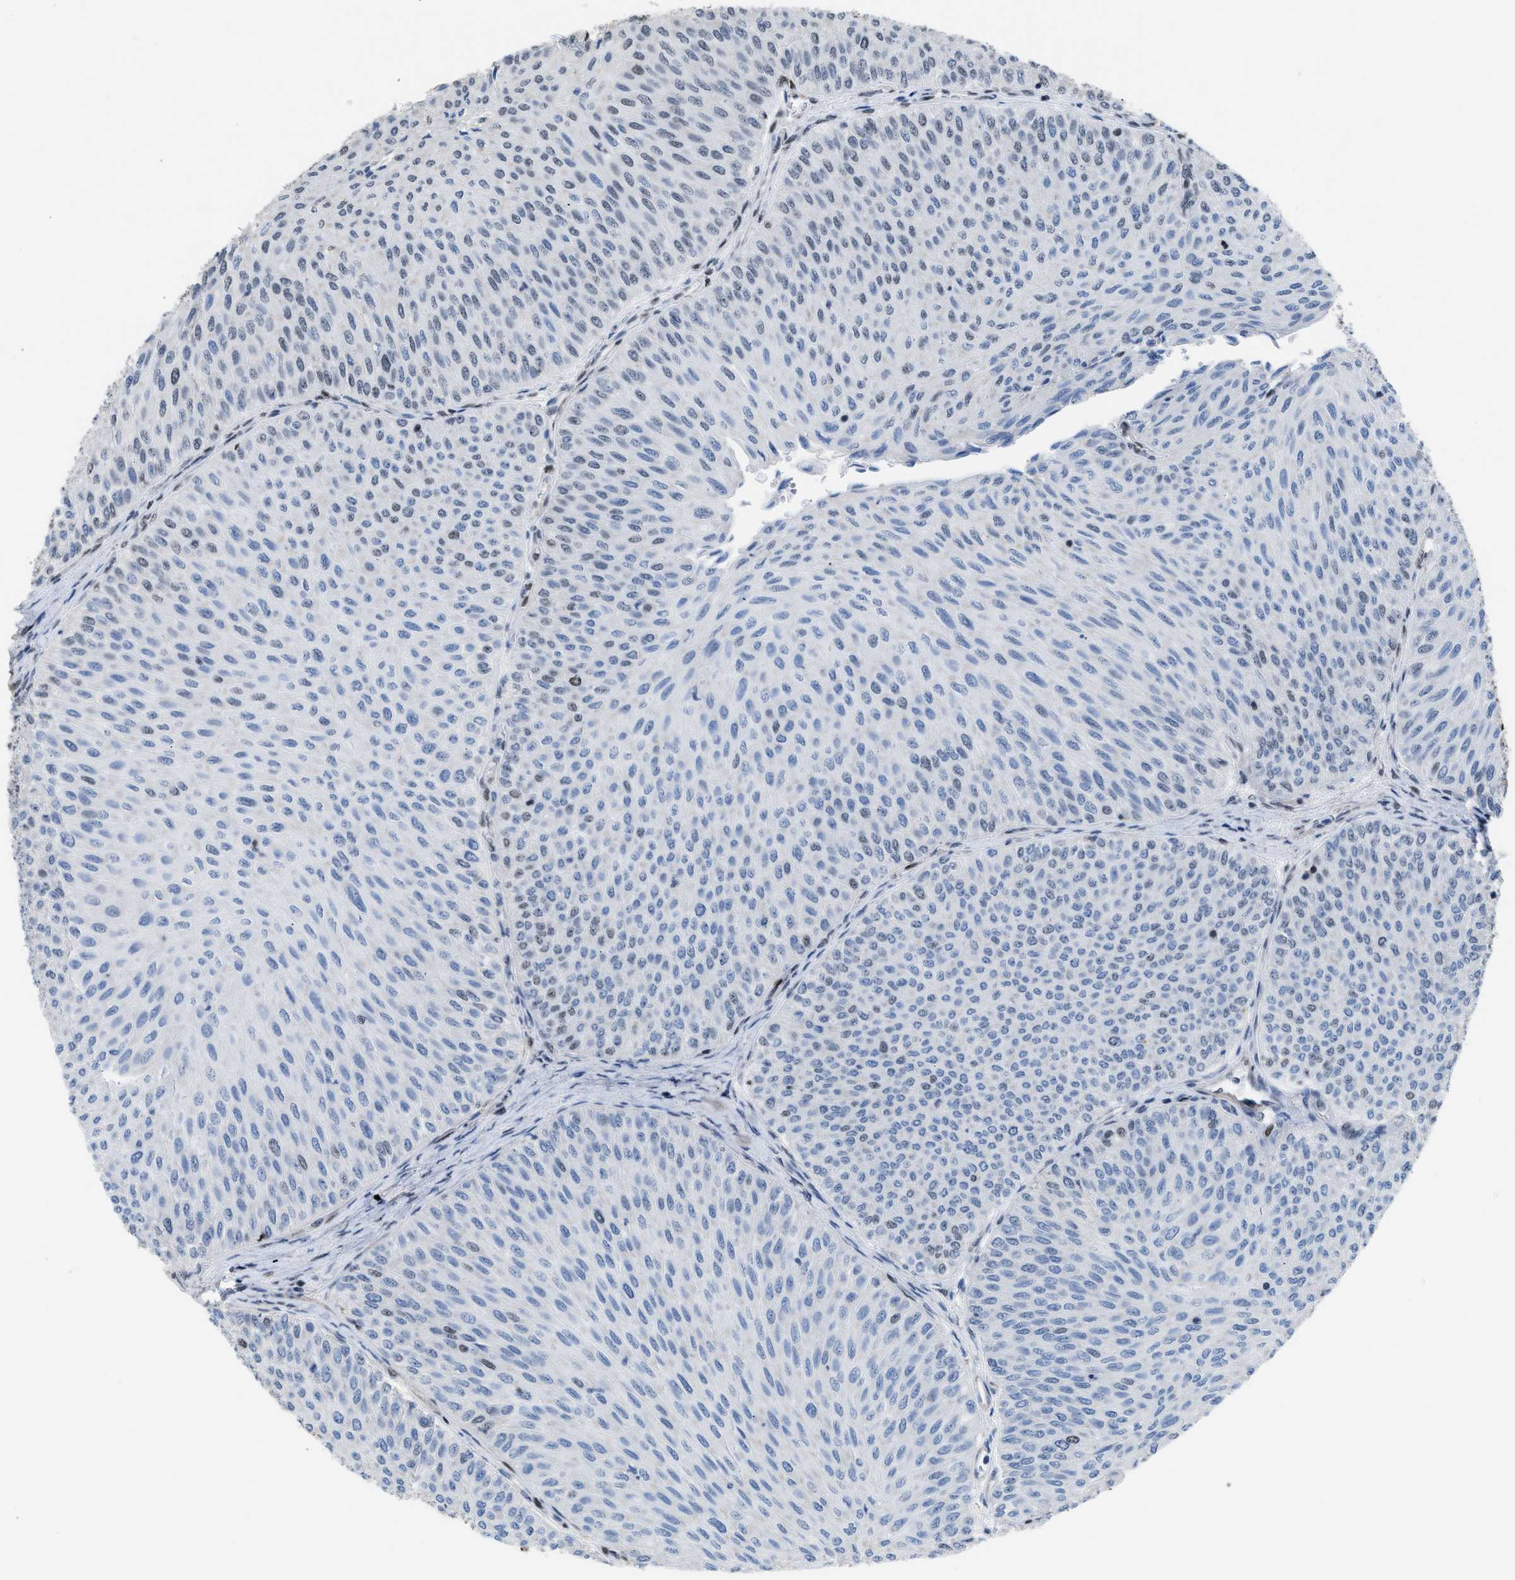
{"staining": {"intensity": "weak", "quantity": "<25%", "location": "nuclear"}, "tissue": "urothelial cancer", "cell_type": "Tumor cells", "image_type": "cancer", "snomed": [{"axis": "morphology", "description": "Urothelial carcinoma, Low grade"}, {"axis": "topography", "description": "Urinary bladder"}], "caption": "This photomicrograph is of low-grade urothelial carcinoma stained with immunohistochemistry to label a protein in brown with the nuclei are counter-stained blue. There is no expression in tumor cells.", "gene": "SCAF4", "patient": {"sex": "male", "age": 78}}